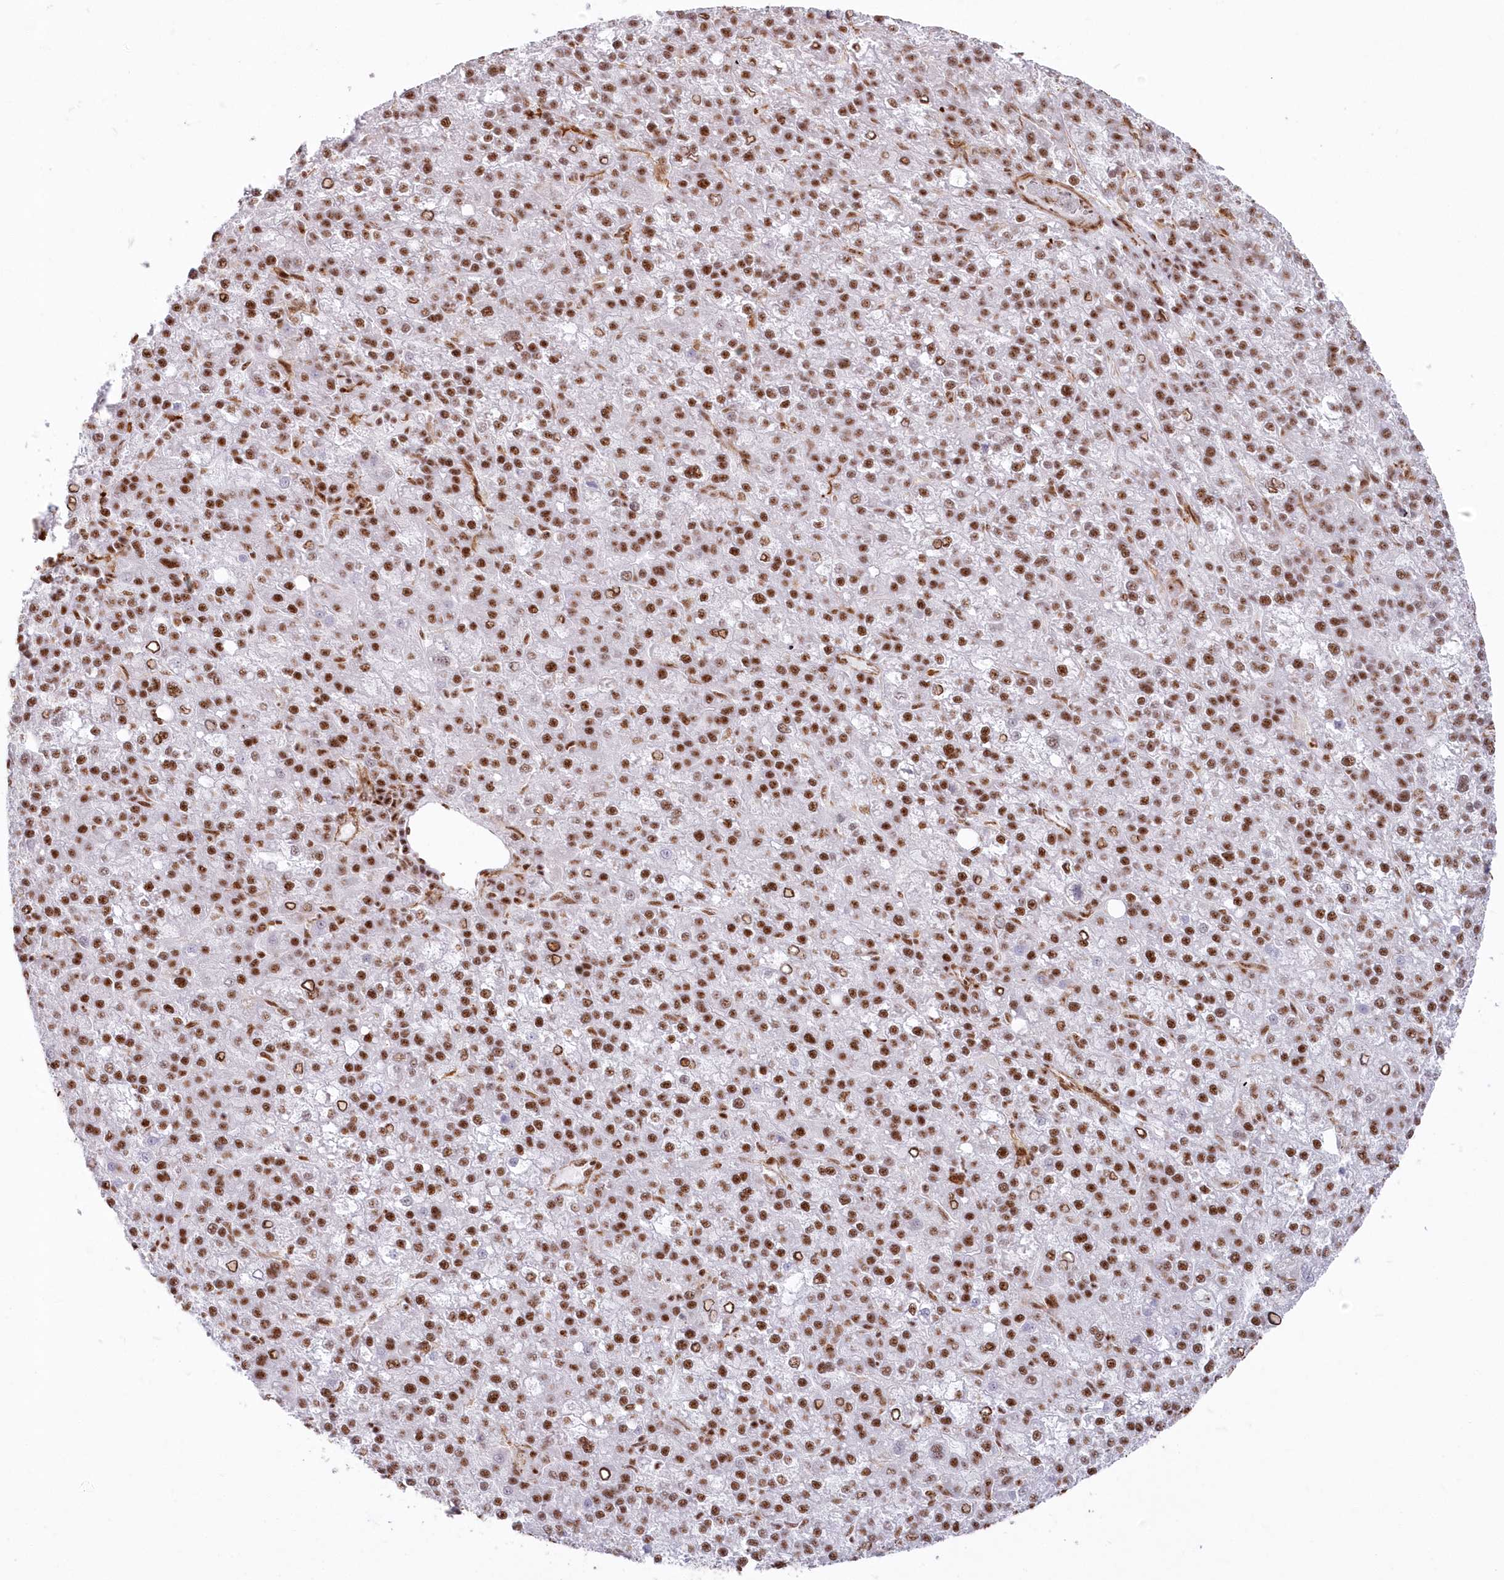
{"staining": {"intensity": "moderate", "quantity": ">75%", "location": "nuclear"}, "tissue": "liver cancer", "cell_type": "Tumor cells", "image_type": "cancer", "snomed": [{"axis": "morphology", "description": "Carcinoma, Hepatocellular, NOS"}, {"axis": "topography", "description": "Liver"}], "caption": "This histopathology image demonstrates liver cancer (hepatocellular carcinoma) stained with immunohistochemistry (IHC) to label a protein in brown. The nuclear of tumor cells show moderate positivity for the protein. Nuclei are counter-stained blue.", "gene": "DDX46", "patient": {"sex": "female", "age": 58}}